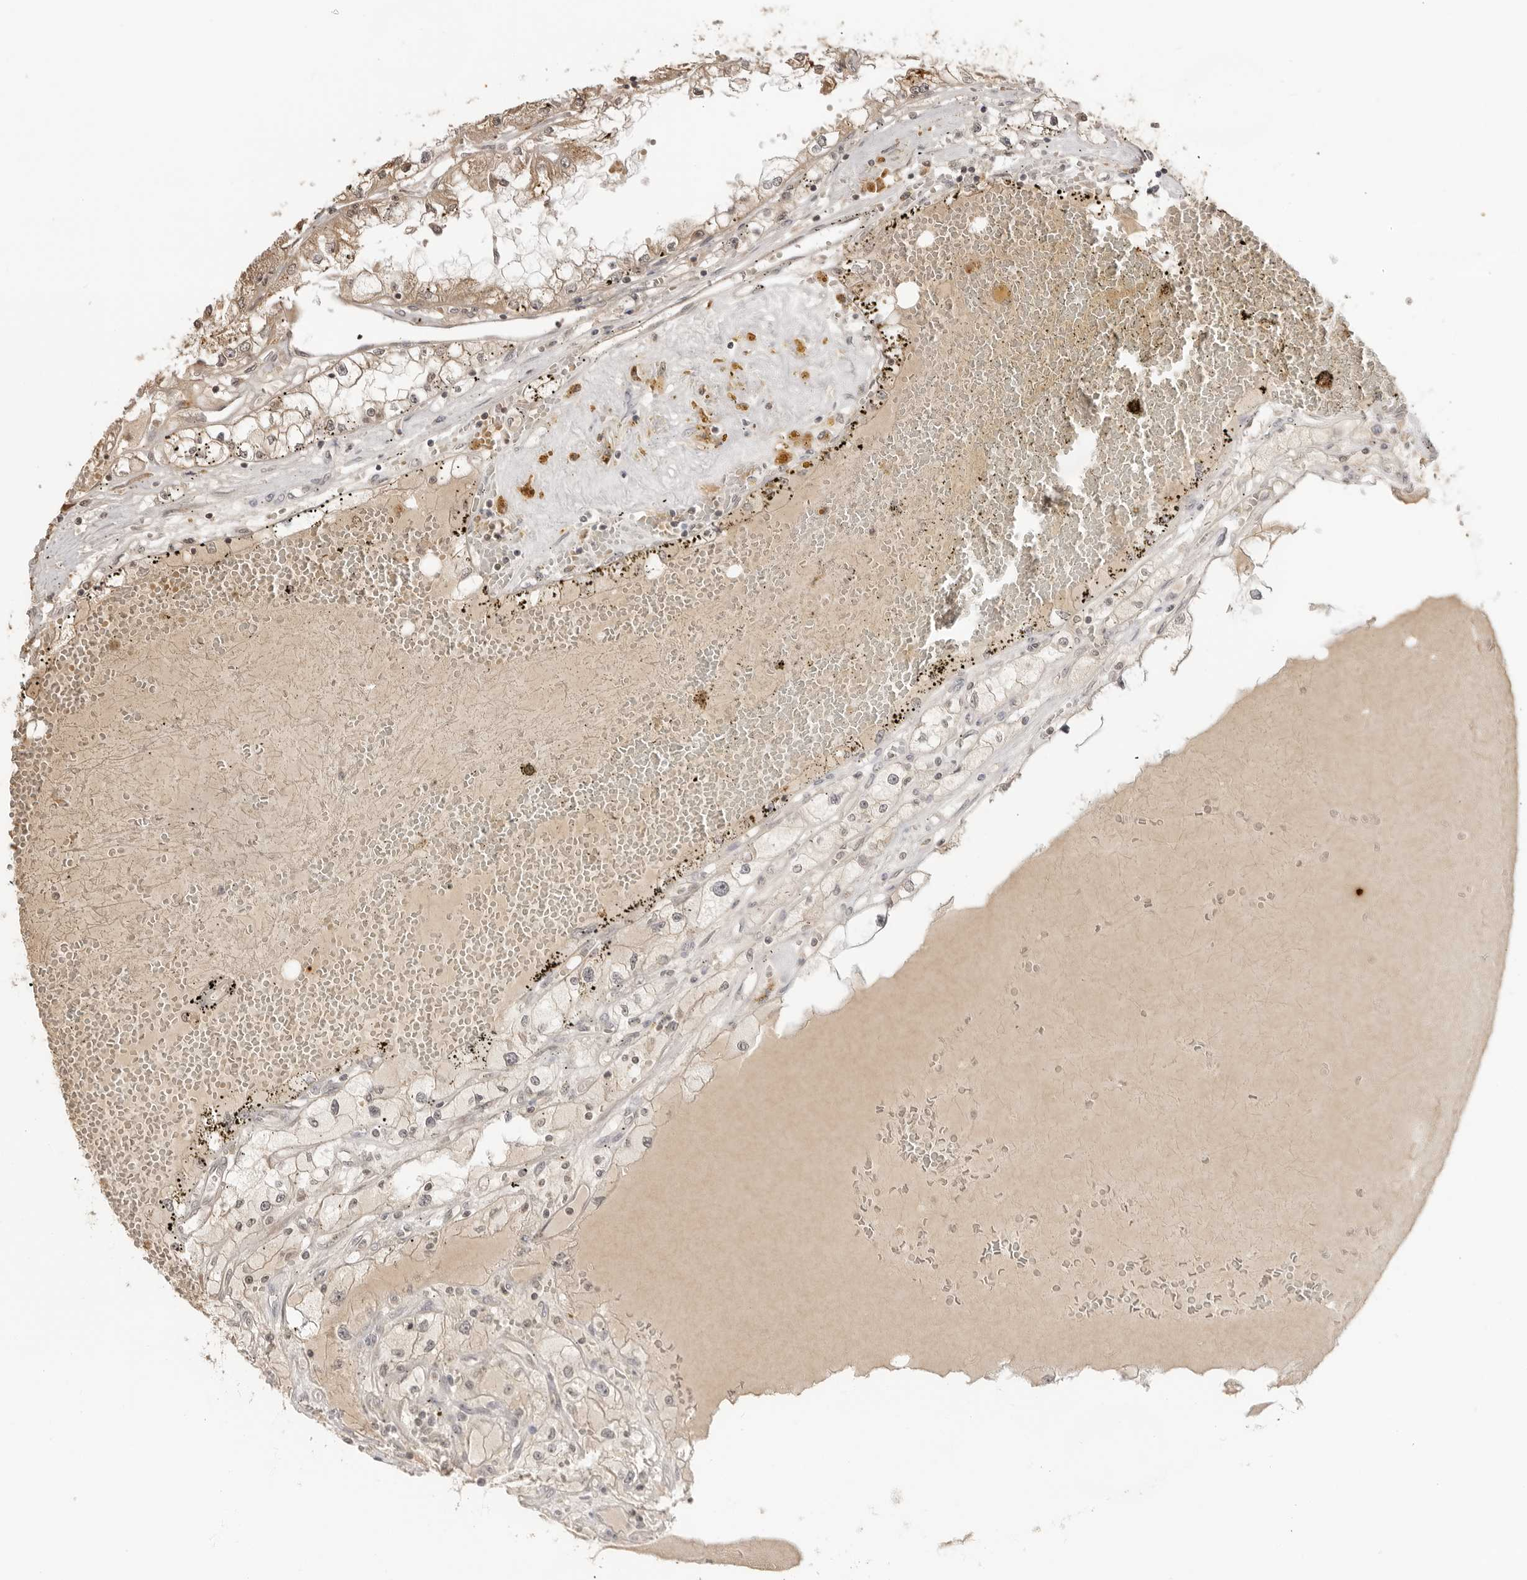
{"staining": {"intensity": "moderate", "quantity": "<25%", "location": "cytoplasmic/membranous"}, "tissue": "renal cancer", "cell_type": "Tumor cells", "image_type": "cancer", "snomed": [{"axis": "morphology", "description": "Adenocarcinoma, NOS"}, {"axis": "topography", "description": "Kidney"}], "caption": "High-power microscopy captured an IHC photomicrograph of renal adenocarcinoma, revealing moderate cytoplasmic/membranous staining in approximately <25% of tumor cells.", "gene": "IKBKE", "patient": {"sex": "male", "age": 56}}